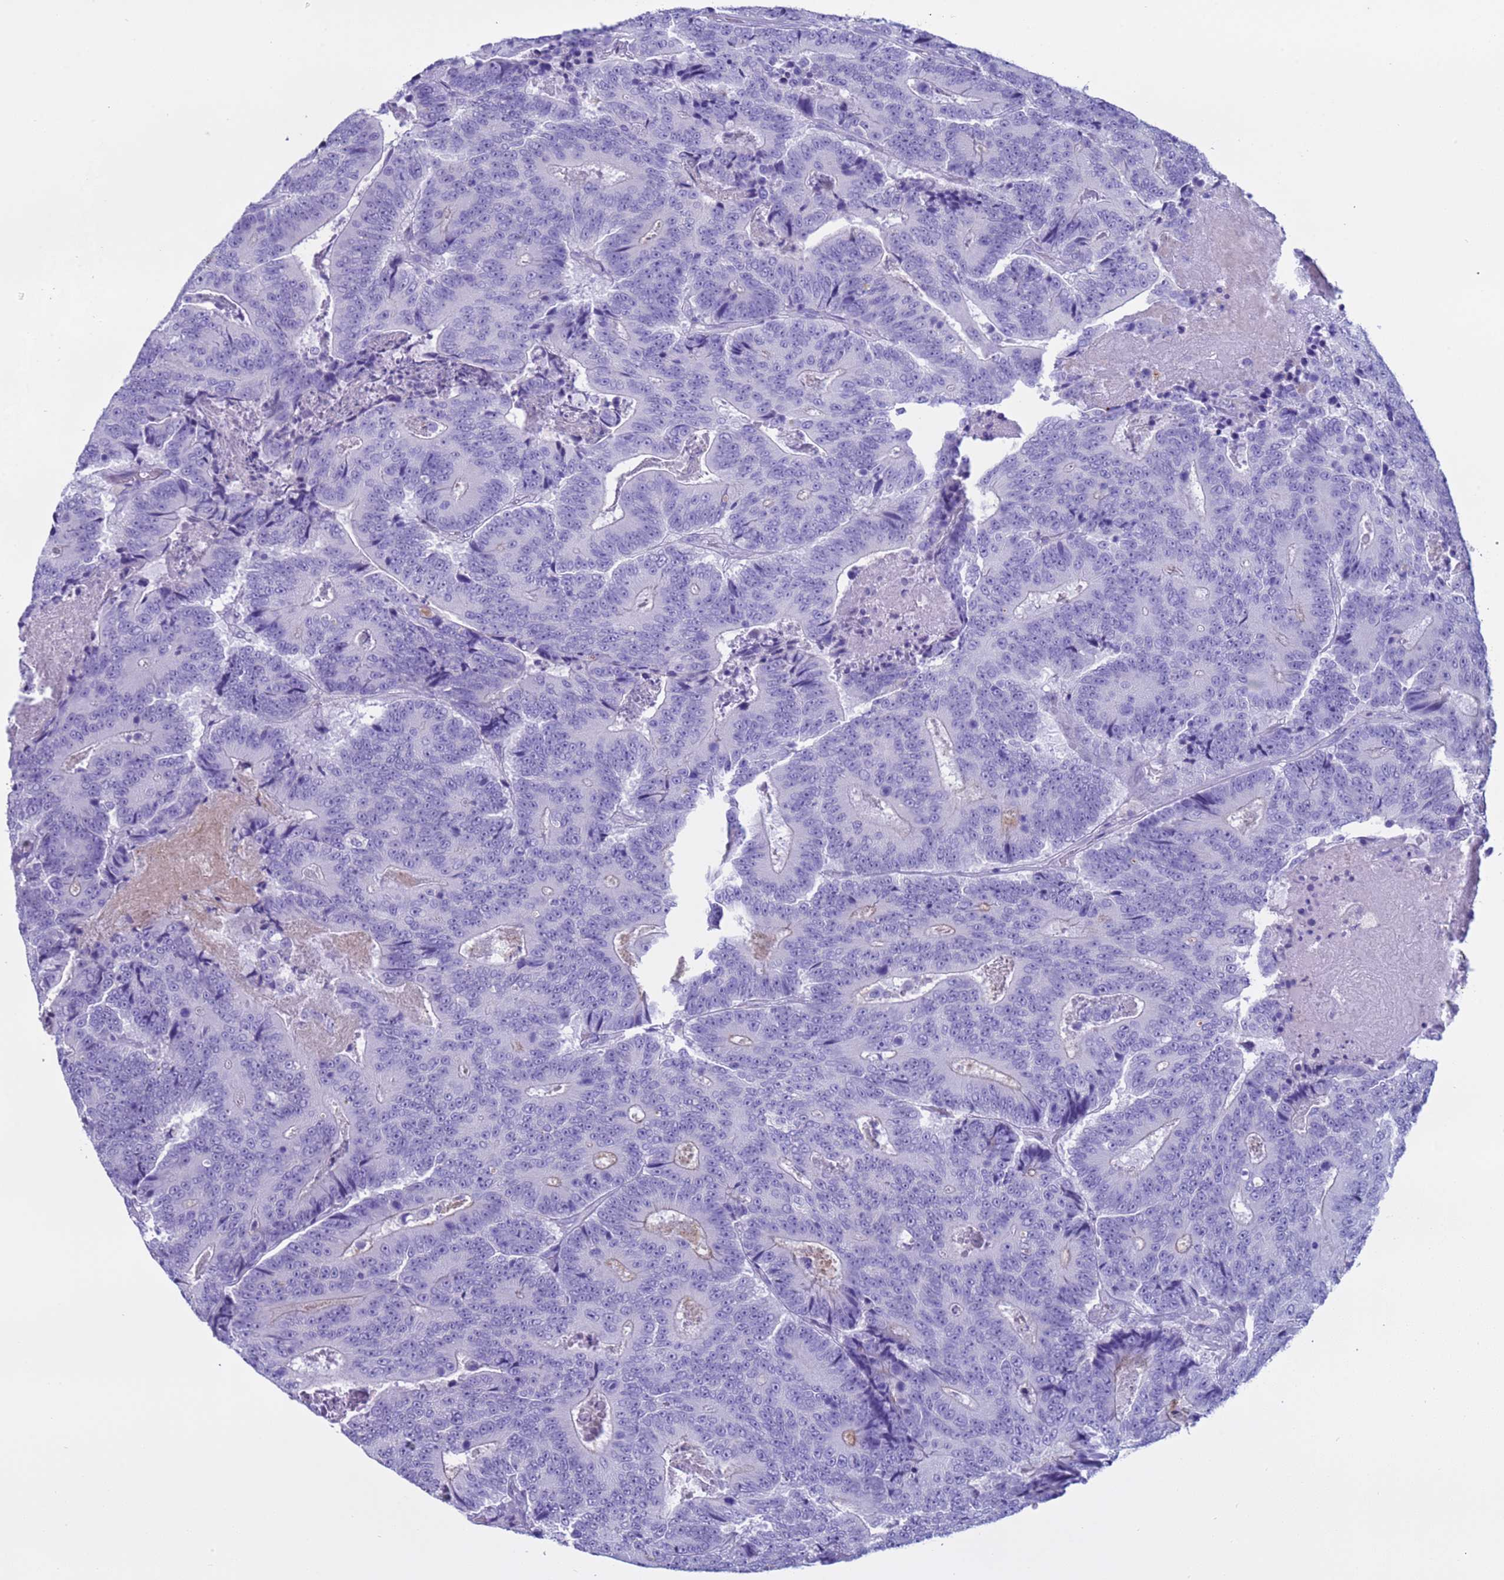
{"staining": {"intensity": "negative", "quantity": "none", "location": "none"}, "tissue": "colorectal cancer", "cell_type": "Tumor cells", "image_type": "cancer", "snomed": [{"axis": "morphology", "description": "Adenocarcinoma, NOS"}, {"axis": "topography", "description": "Colon"}], "caption": "There is no significant staining in tumor cells of adenocarcinoma (colorectal).", "gene": "CST4", "patient": {"sex": "male", "age": 83}}